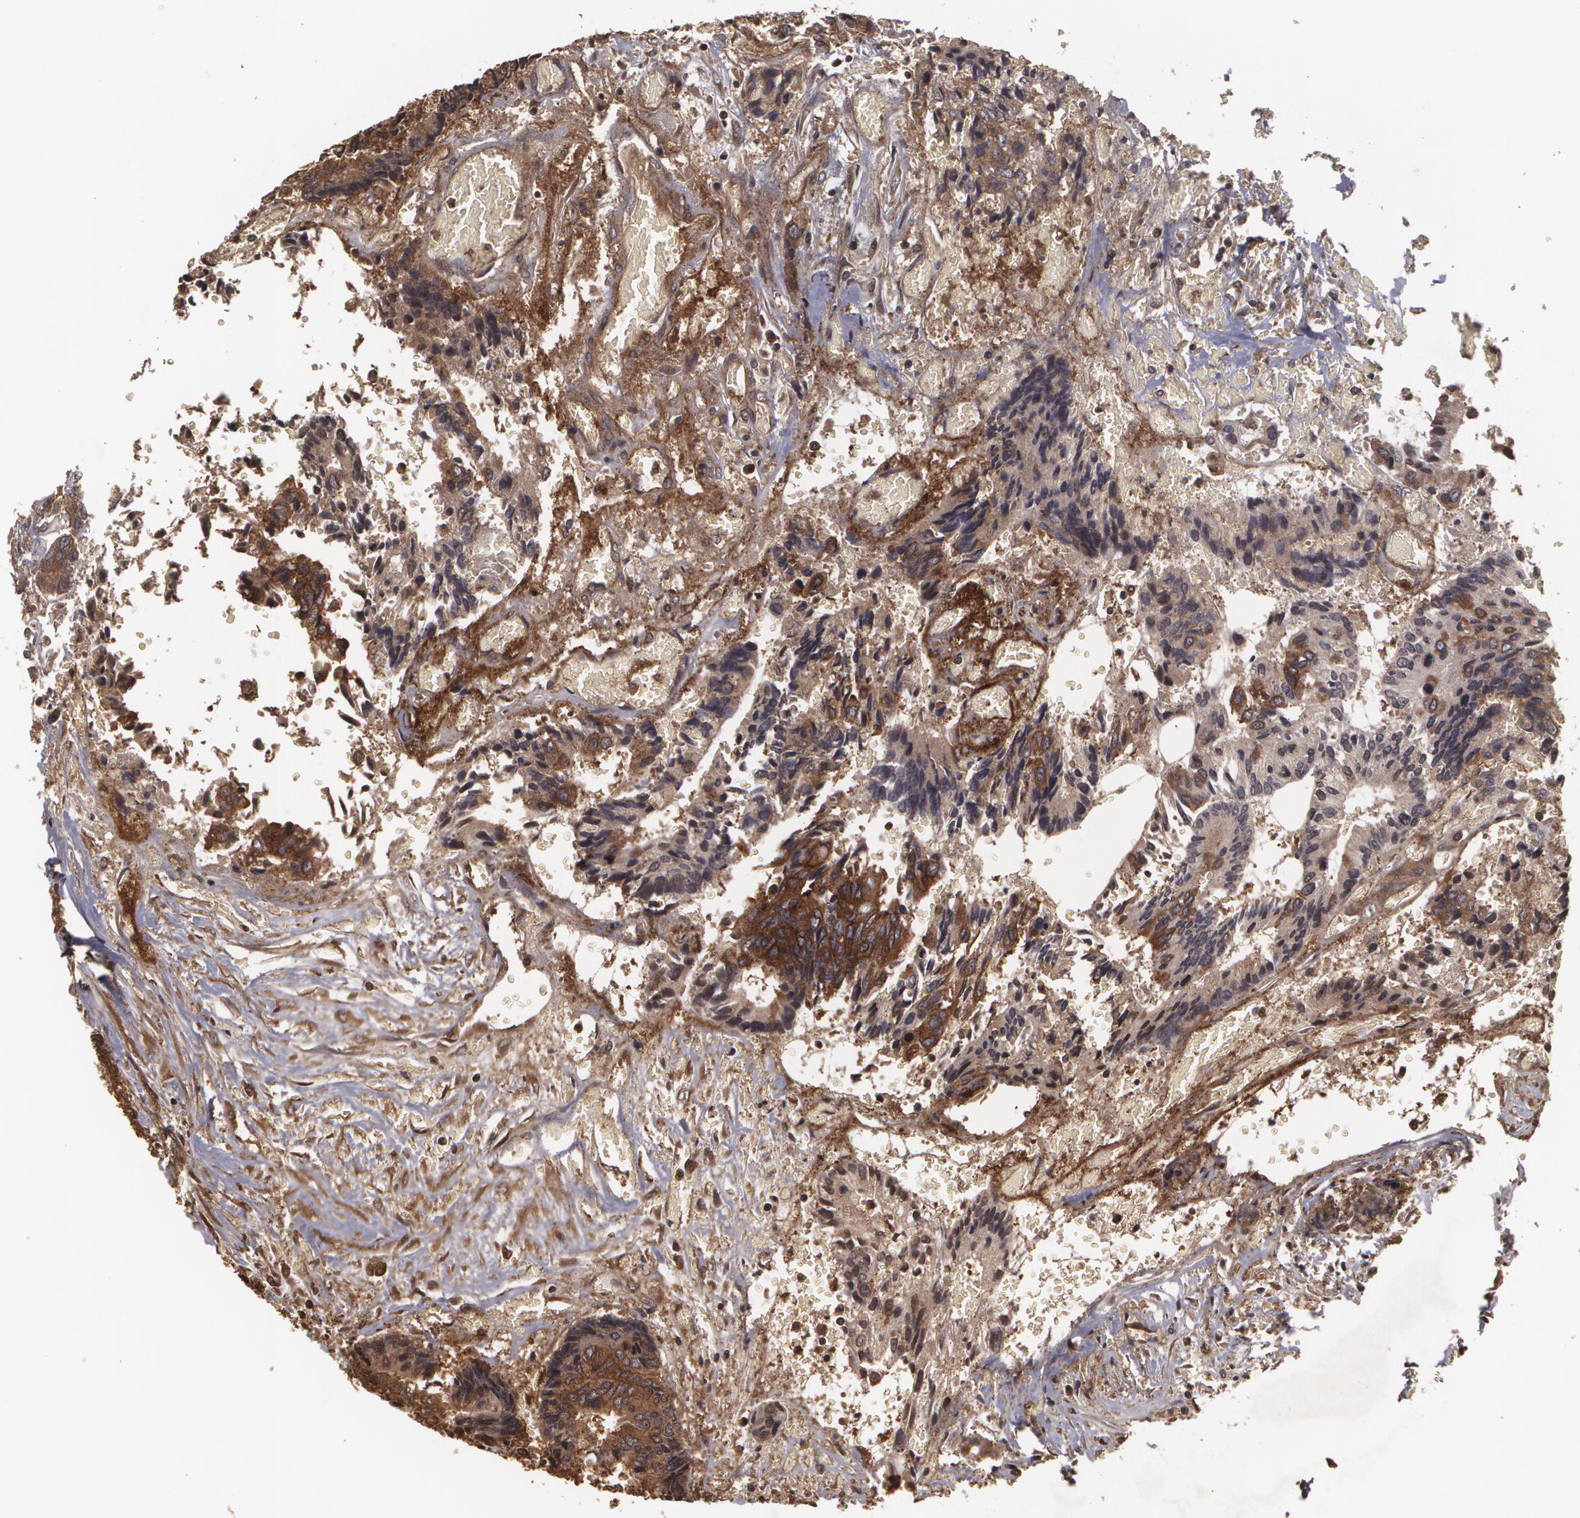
{"staining": {"intensity": "strong", "quantity": ">75%", "location": "cytoplasmic/membranous"}, "tissue": "colorectal cancer", "cell_type": "Tumor cells", "image_type": "cancer", "snomed": [{"axis": "morphology", "description": "Adenocarcinoma, NOS"}, {"axis": "topography", "description": "Rectum"}], "caption": "A micrograph of colorectal cancer stained for a protein shows strong cytoplasmic/membranous brown staining in tumor cells. (brown staining indicates protein expression, while blue staining denotes nuclei).", "gene": "HRAS", "patient": {"sex": "male", "age": 55}}